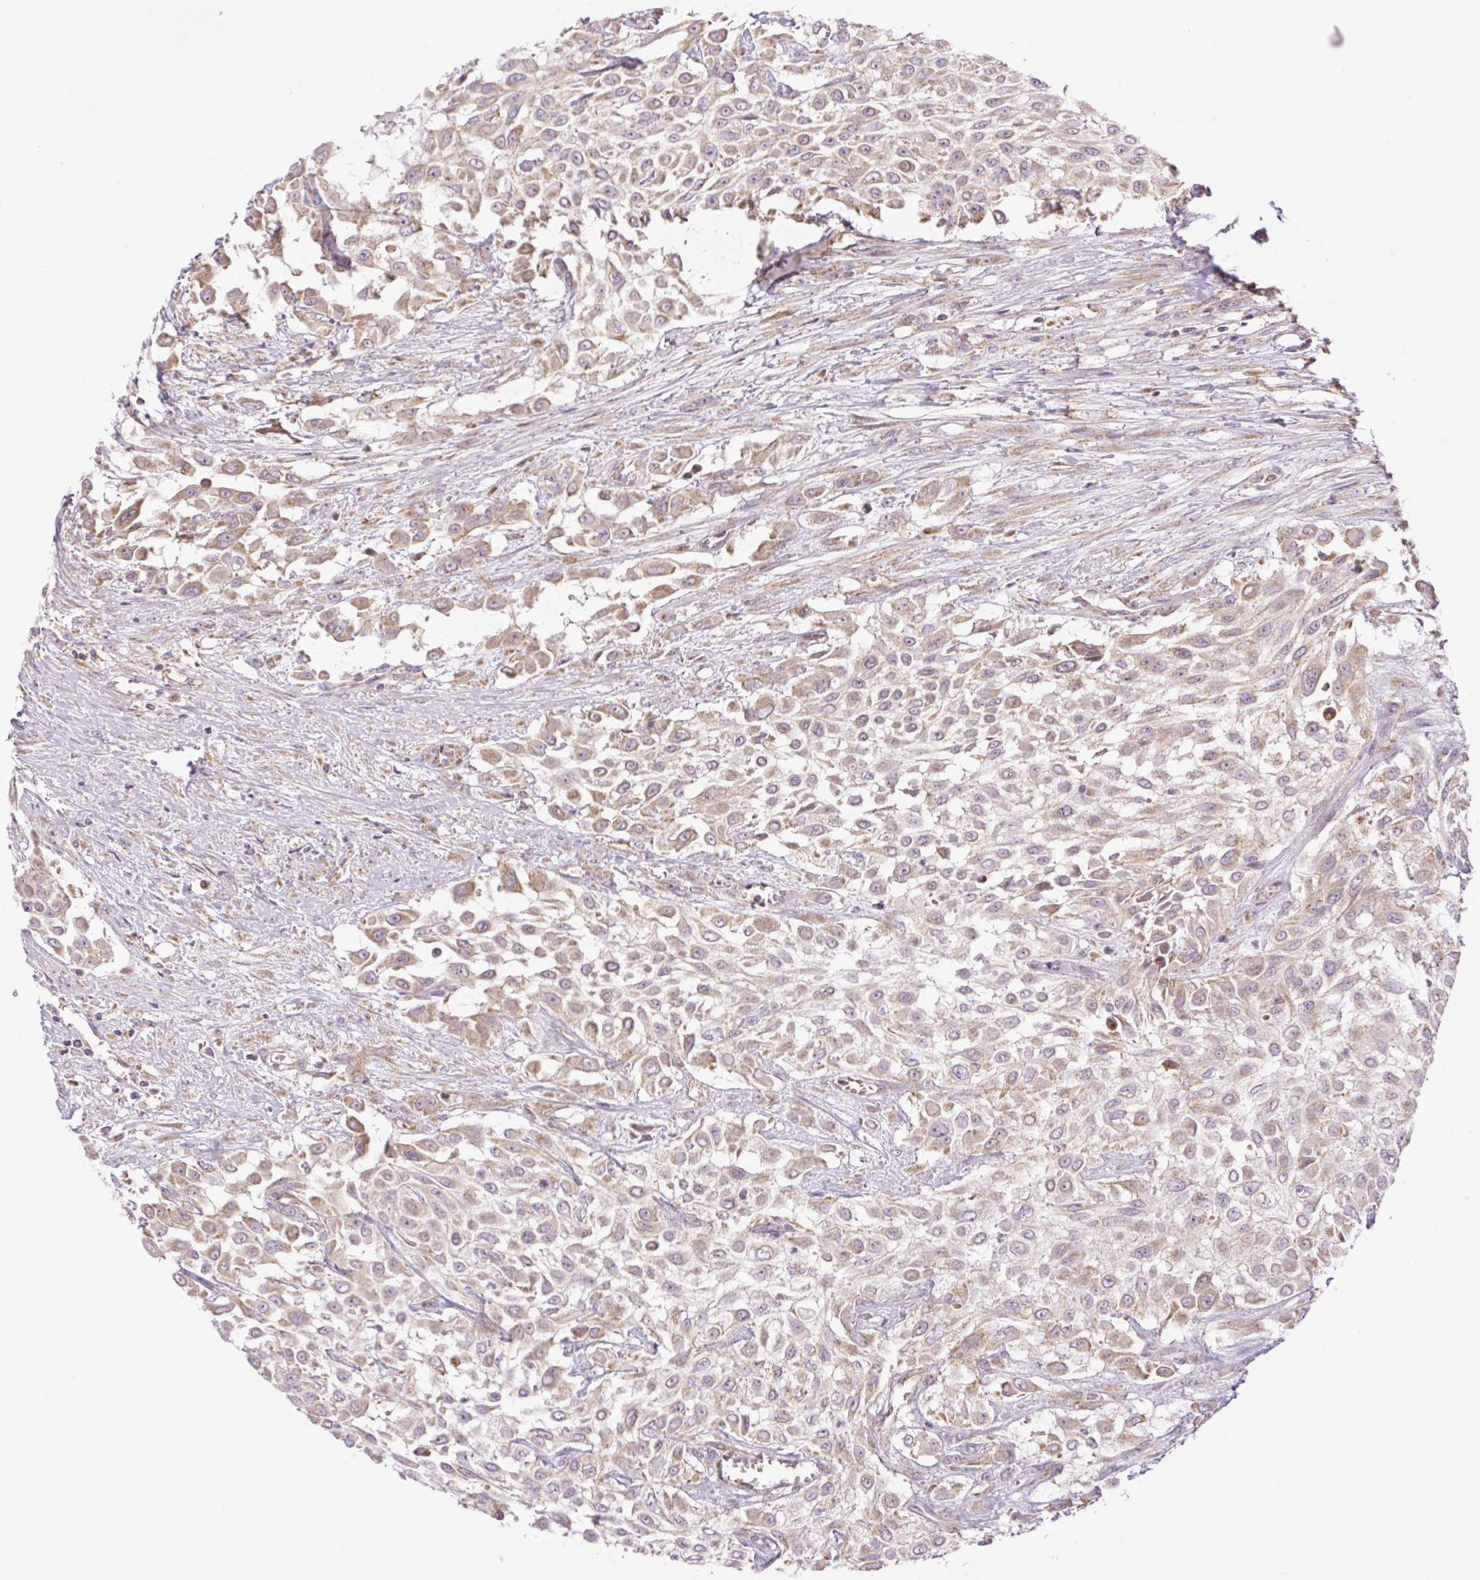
{"staining": {"intensity": "weak", "quantity": ">75%", "location": "cytoplasmic/membranous"}, "tissue": "urothelial cancer", "cell_type": "Tumor cells", "image_type": "cancer", "snomed": [{"axis": "morphology", "description": "Urothelial carcinoma, High grade"}, {"axis": "topography", "description": "Urinary bladder"}], "caption": "A histopathology image showing weak cytoplasmic/membranous positivity in approximately >75% of tumor cells in high-grade urothelial carcinoma, as visualized by brown immunohistochemical staining.", "gene": "GOSR2", "patient": {"sex": "male", "age": 57}}